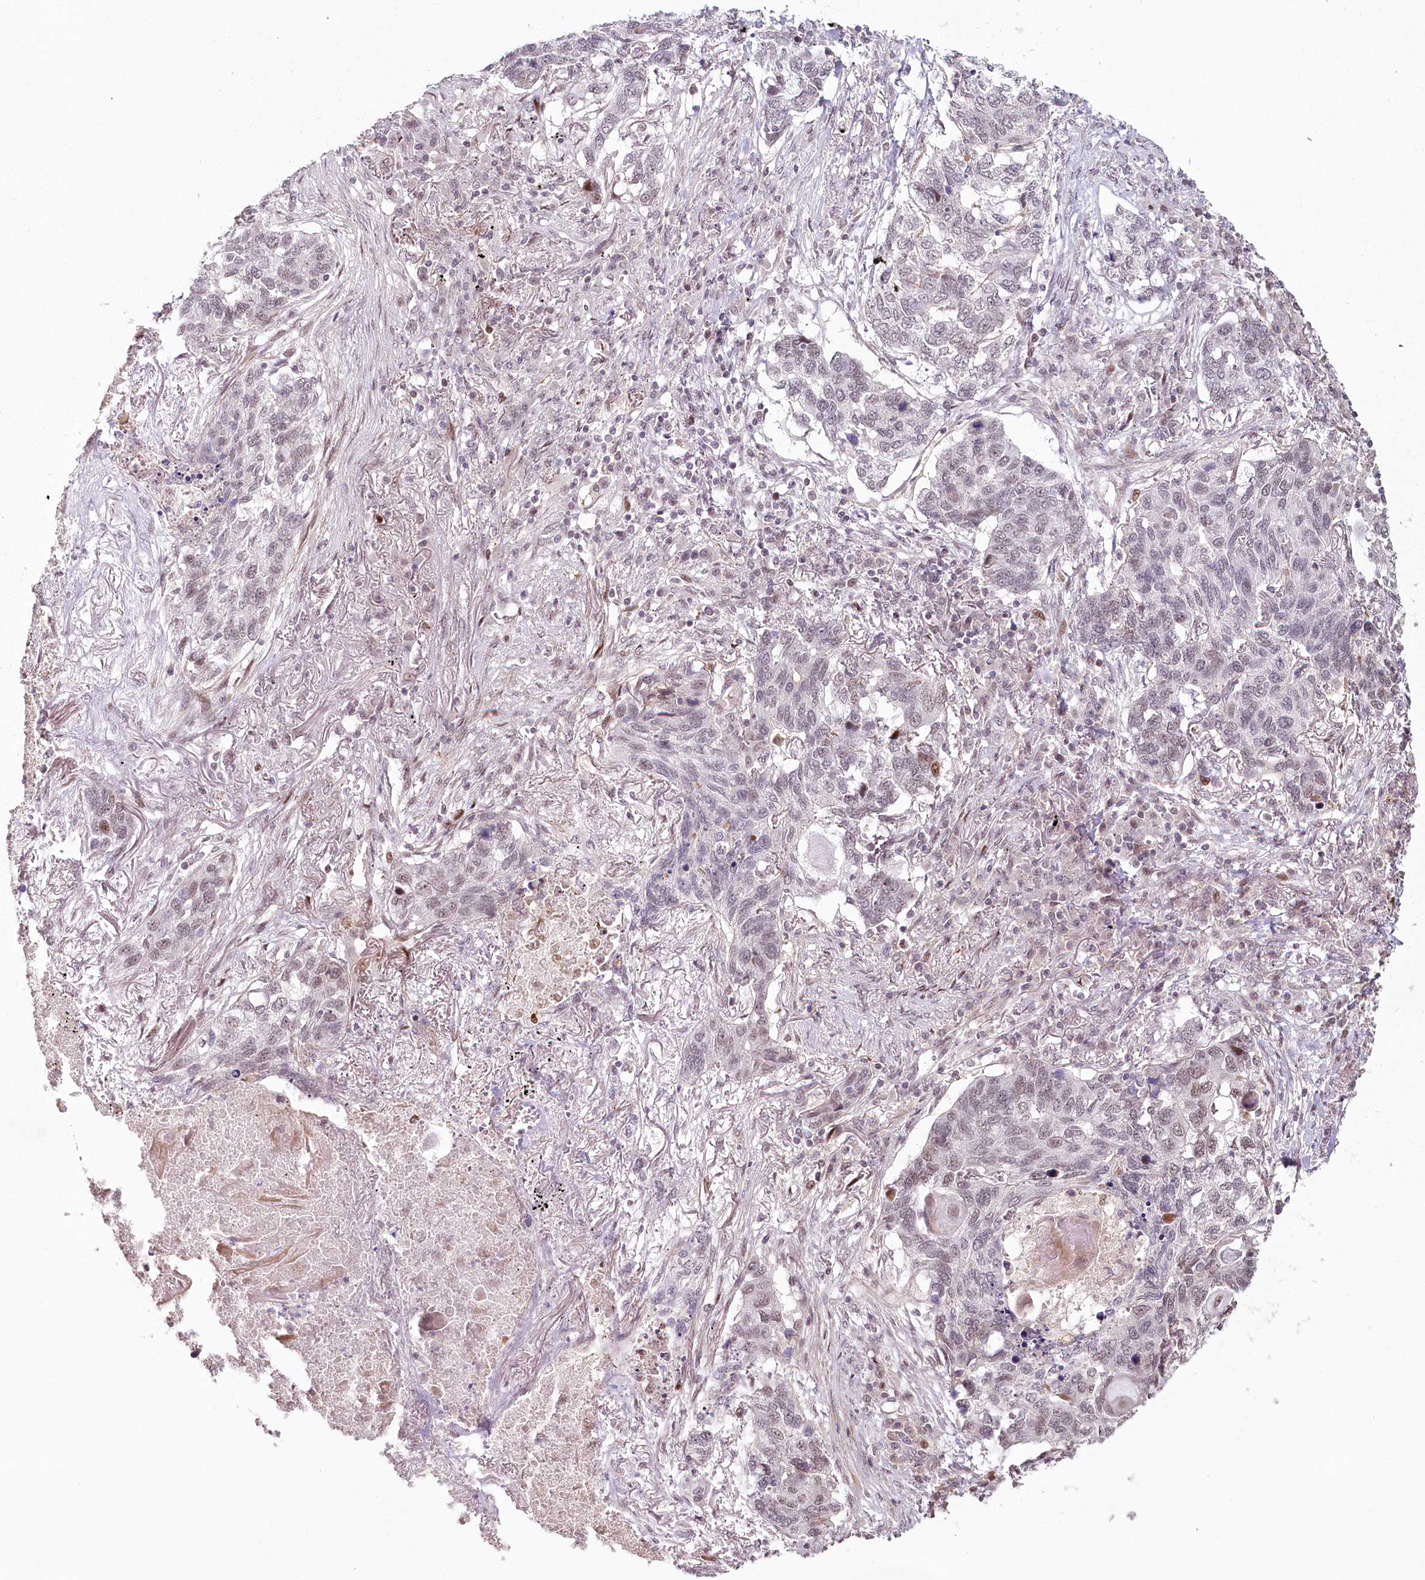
{"staining": {"intensity": "weak", "quantity": "<25%", "location": "nuclear"}, "tissue": "lung cancer", "cell_type": "Tumor cells", "image_type": "cancer", "snomed": [{"axis": "morphology", "description": "Squamous cell carcinoma, NOS"}, {"axis": "topography", "description": "Lung"}], "caption": "IHC photomicrograph of neoplastic tissue: lung cancer stained with DAB (3,3'-diaminobenzidine) demonstrates no significant protein staining in tumor cells.", "gene": "FAM204A", "patient": {"sex": "female", "age": 63}}